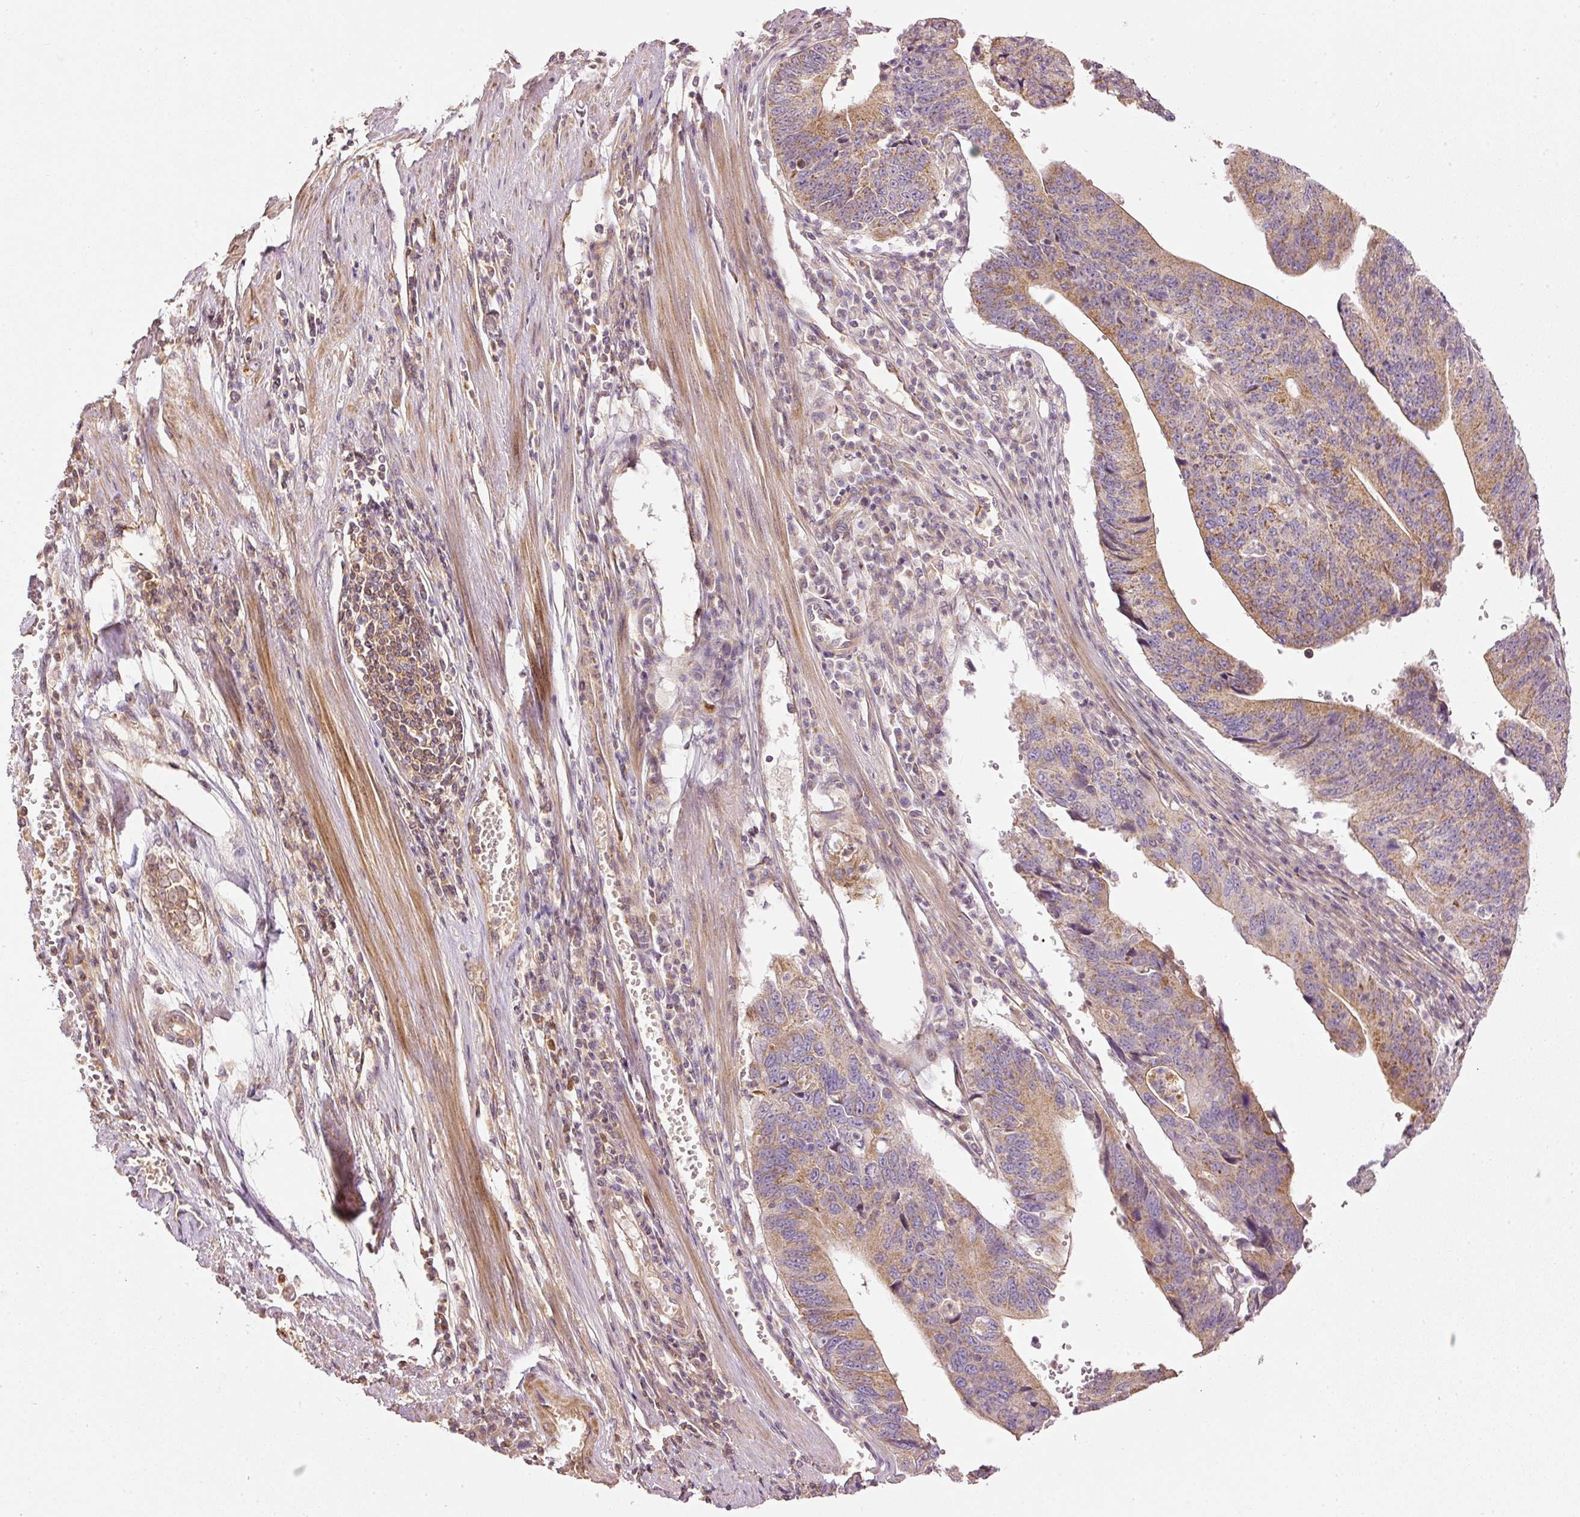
{"staining": {"intensity": "moderate", "quantity": "<25%", "location": "cytoplasmic/membranous"}, "tissue": "stomach cancer", "cell_type": "Tumor cells", "image_type": "cancer", "snomed": [{"axis": "morphology", "description": "Adenocarcinoma, NOS"}, {"axis": "topography", "description": "Stomach"}], "caption": "Moderate cytoplasmic/membranous staining for a protein is present in approximately <25% of tumor cells of stomach cancer using immunohistochemistry (IHC).", "gene": "SERPING1", "patient": {"sex": "male", "age": 59}}